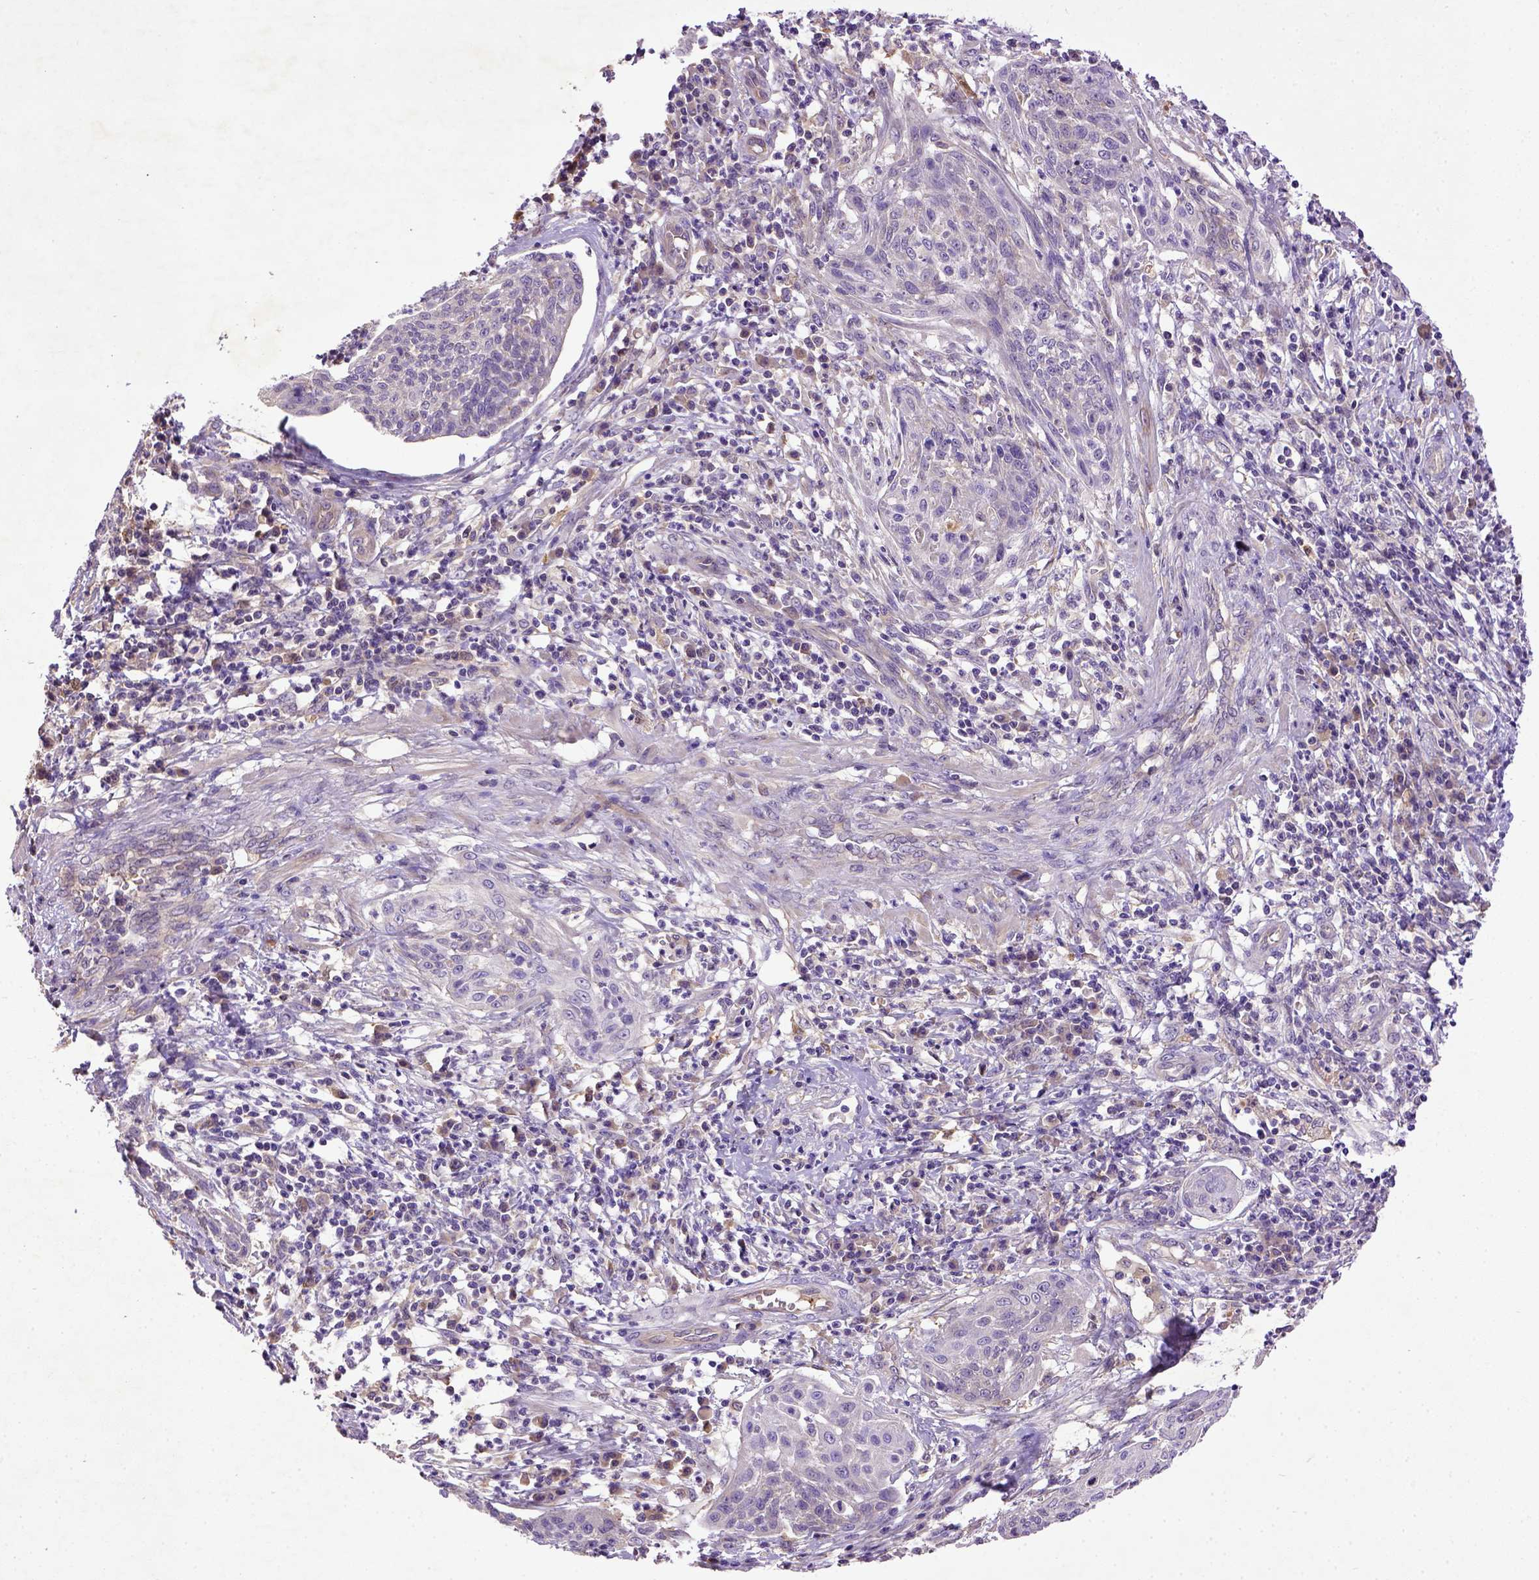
{"staining": {"intensity": "negative", "quantity": "none", "location": "none"}, "tissue": "cervical cancer", "cell_type": "Tumor cells", "image_type": "cancer", "snomed": [{"axis": "morphology", "description": "Squamous cell carcinoma, NOS"}, {"axis": "topography", "description": "Cervix"}], "caption": "High power microscopy photomicrograph of an immunohistochemistry photomicrograph of squamous cell carcinoma (cervical), revealing no significant positivity in tumor cells.", "gene": "DEPDC1B", "patient": {"sex": "female", "age": 34}}